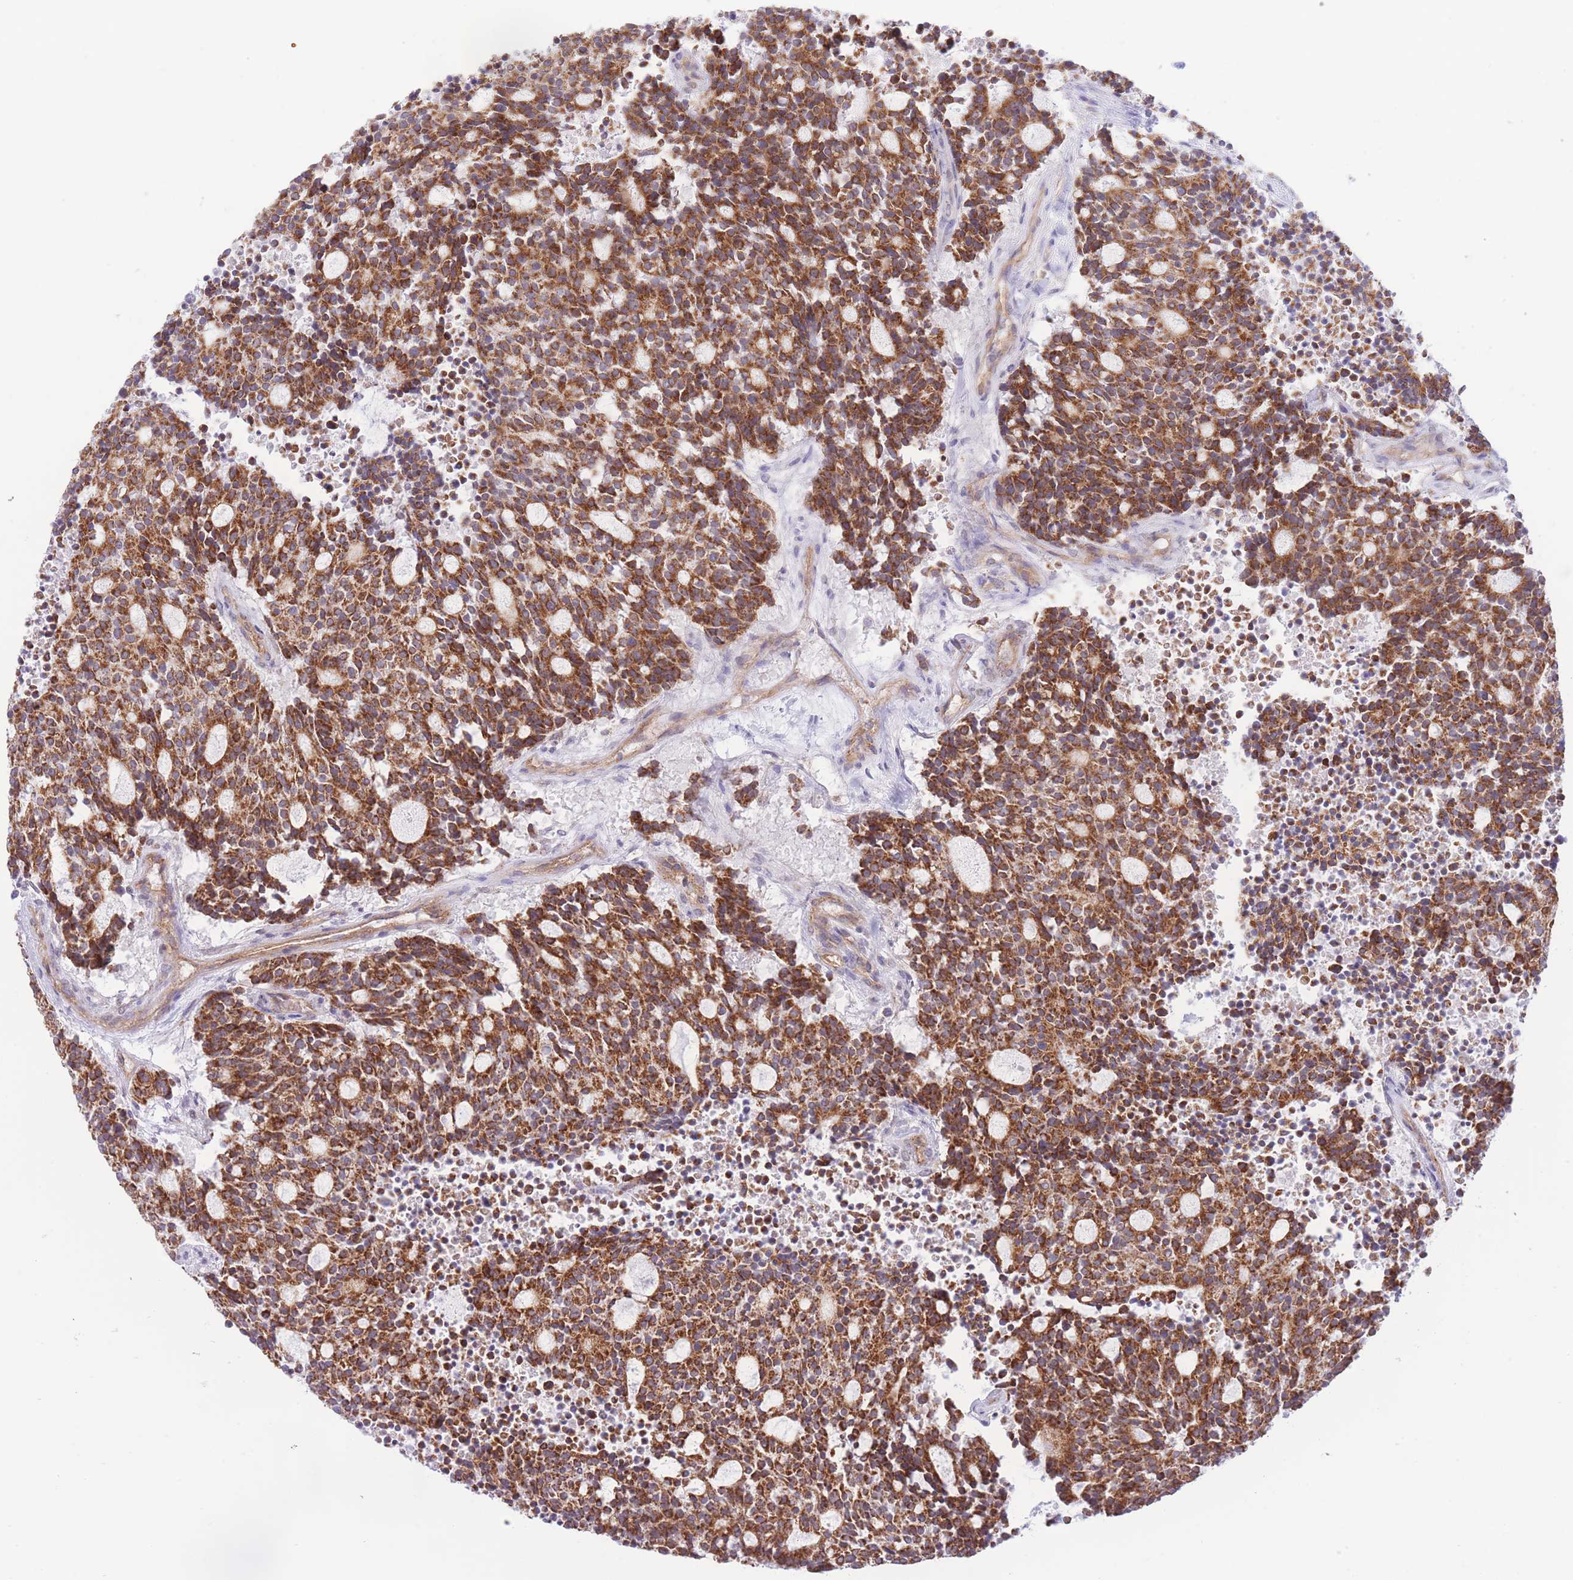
{"staining": {"intensity": "strong", "quantity": ">75%", "location": "cytoplasmic/membranous"}, "tissue": "carcinoid", "cell_type": "Tumor cells", "image_type": "cancer", "snomed": [{"axis": "morphology", "description": "Carcinoid, malignant, NOS"}, {"axis": "topography", "description": "Pancreas"}], "caption": "Brown immunohistochemical staining in human carcinoid (malignant) demonstrates strong cytoplasmic/membranous staining in approximately >75% of tumor cells.", "gene": "MRPS31", "patient": {"sex": "female", "age": 54}}